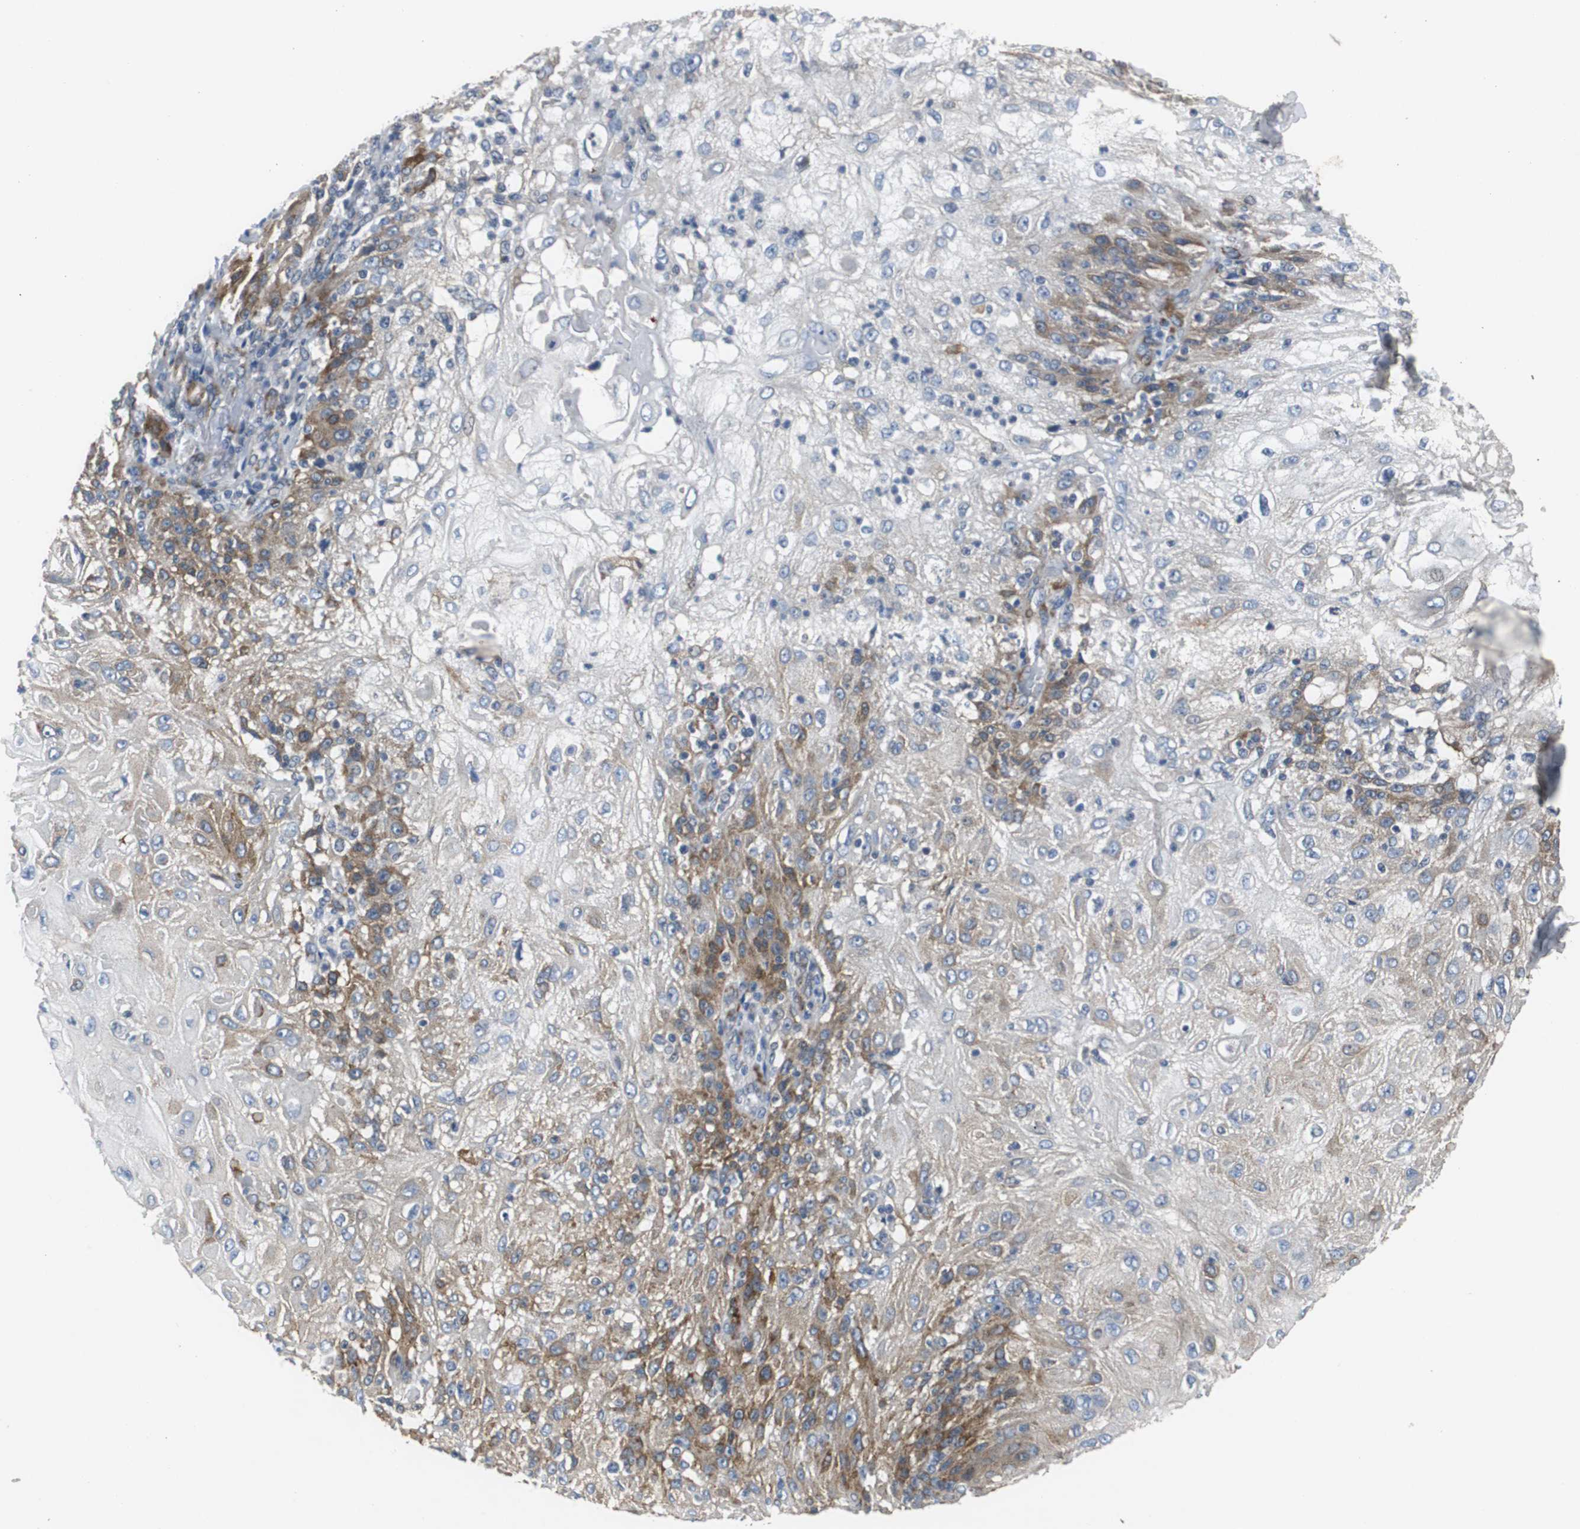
{"staining": {"intensity": "moderate", "quantity": "<25%", "location": "cytoplasmic/membranous"}, "tissue": "skin cancer", "cell_type": "Tumor cells", "image_type": "cancer", "snomed": [{"axis": "morphology", "description": "Normal tissue, NOS"}, {"axis": "morphology", "description": "Squamous cell carcinoma, NOS"}, {"axis": "topography", "description": "Skin"}], "caption": "An IHC histopathology image of neoplastic tissue is shown. Protein staining in brown highlights moderate cytoplasmic/membranous positivity in skin cancer within tumor cells. The staining was performed using DAB (3,3'-diaminobenzidine) to visualize the protein expression in brown, while the nuclei were stained in blue with hematoxylin (Magnification: 20x).", "gene": "ISCU", "patient": {"sex": "female", "age": 83}}